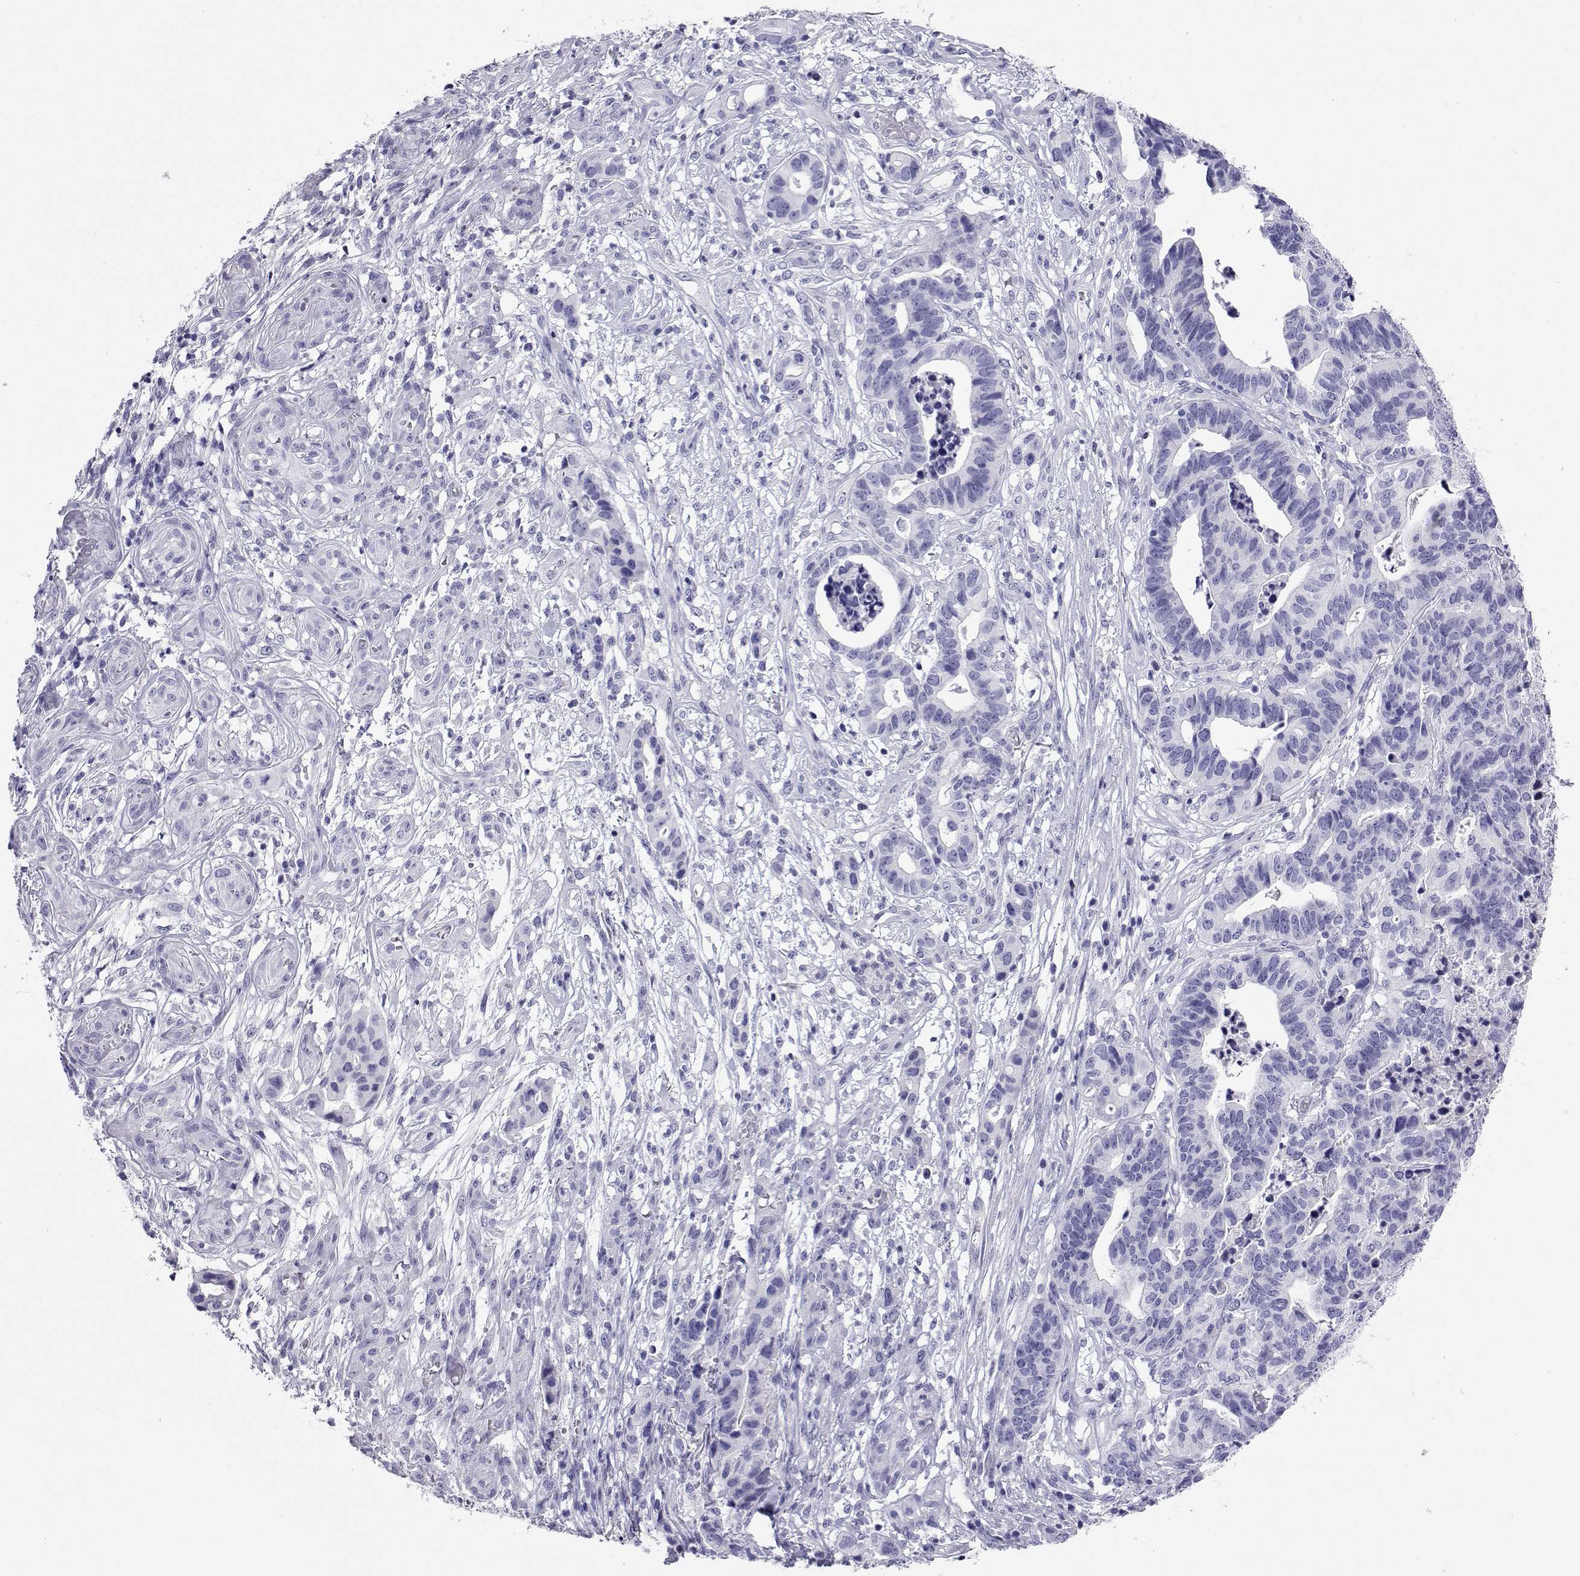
{"staining": {"intensity": "negative", "quantity": "none", "location": "none"}, "tissue": "stomach cancer", "cell_type": "Tumor cells", "image_type": "cancer", "snomed": [{"axis": "morphology", "description": "Adenocarcinoma, NOS"}, {"axis": "topography", "description": "Stomach, upper"}], "caption": "Immunohistochemistry image of stomach adenocarcinoma stained for a protein (brown), which displays no positivity in tumor cells.", "gene": "PLIN4", "patient": {"sex": "female", "age": 67}}